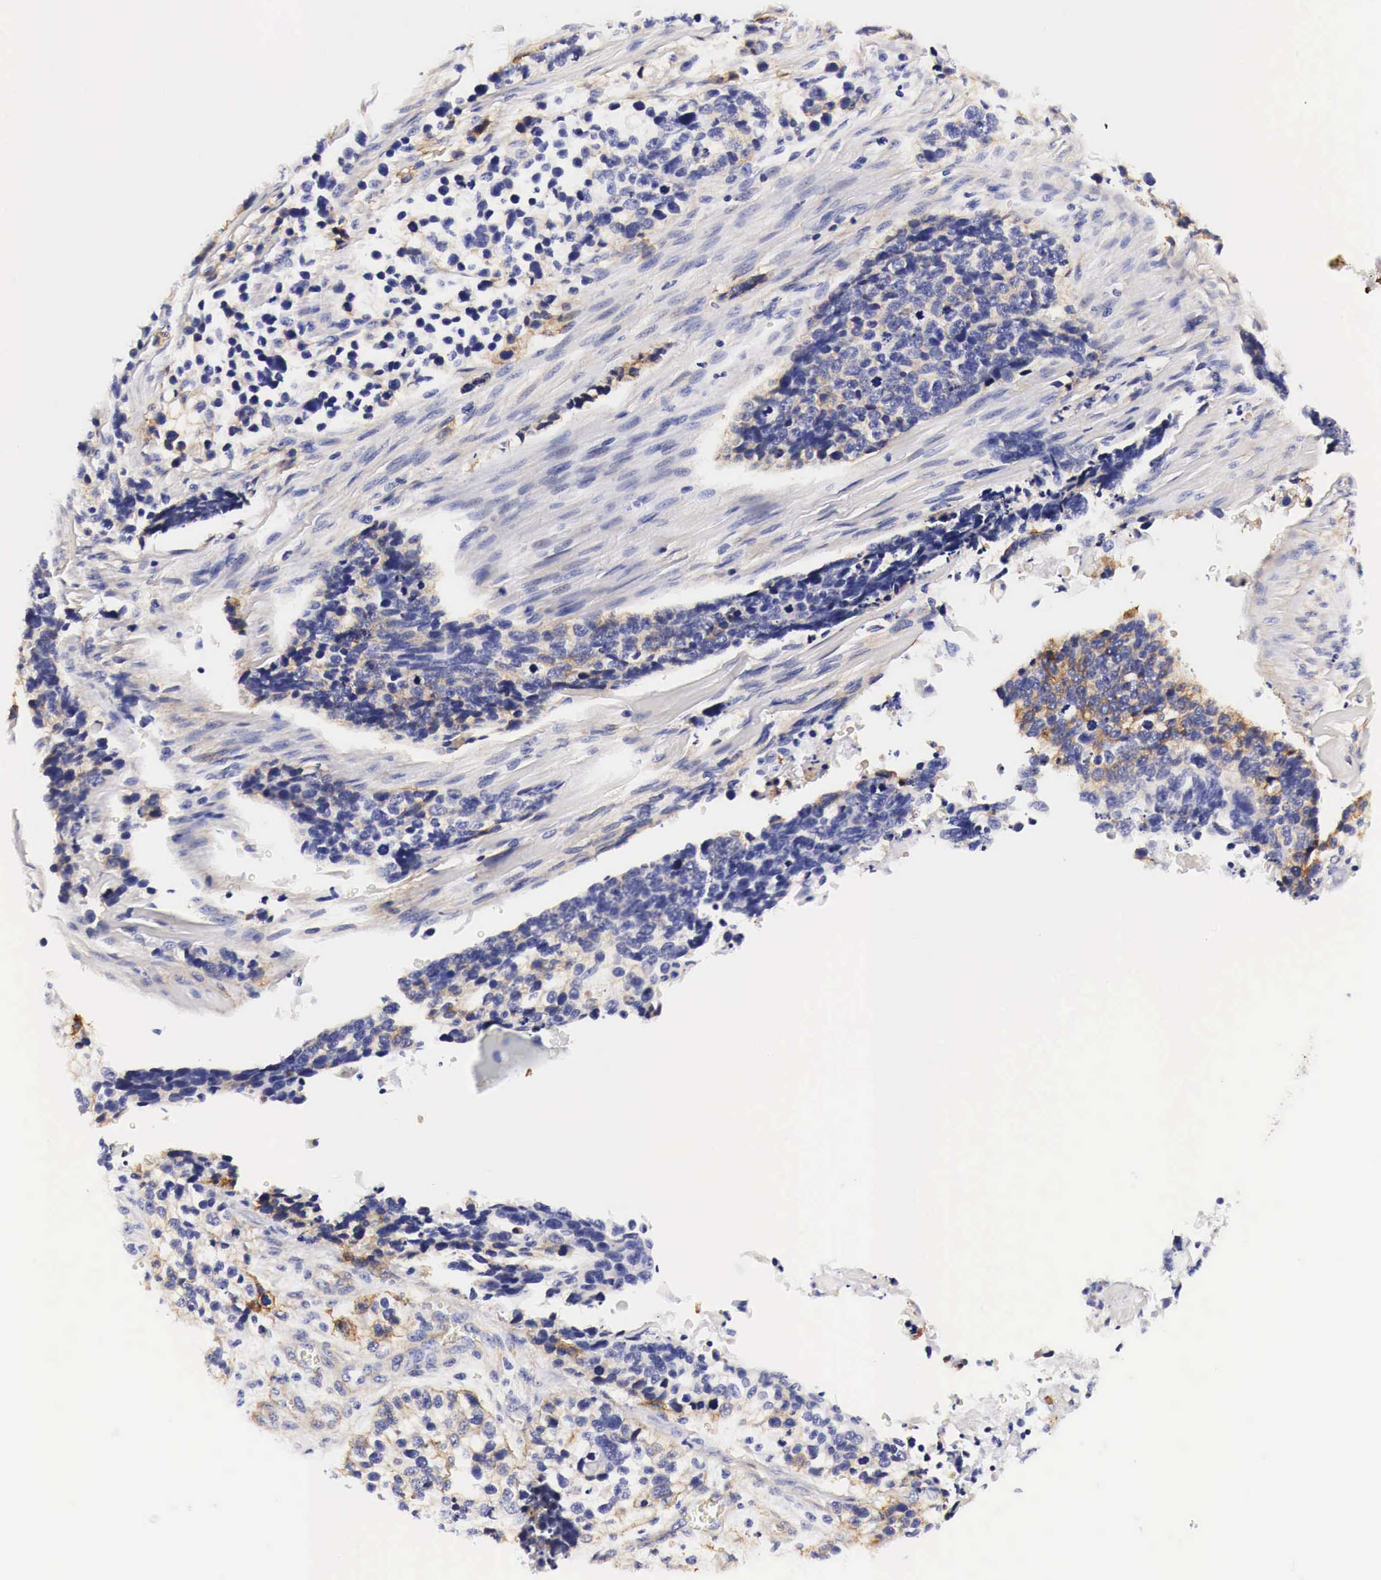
{"staining": {"intensity": "weak", "quantity": "<25%", "location": "cytoplasmic/membranous"}, "tissue": "lung cancer", "cell_type": "Tumor cells", "image_type": "cancer", "snomed": [{"axis": "morphology", "description": "Squamous cell carcinoma, NOS"}, {"axis": "topography", "description": "Lymph node"}, {"axis": "topography", "description": "Lung"}], "caption": "Immunohistochemistry (IHC) micrograph of neoplastic tissue: human lung cancer stained with DAB (3,3'-diaminobenzidine) displays no significant protein positivity in tumor cells.", "gene": "EGFR", "patient": {"sex": "male", "age": 74}}